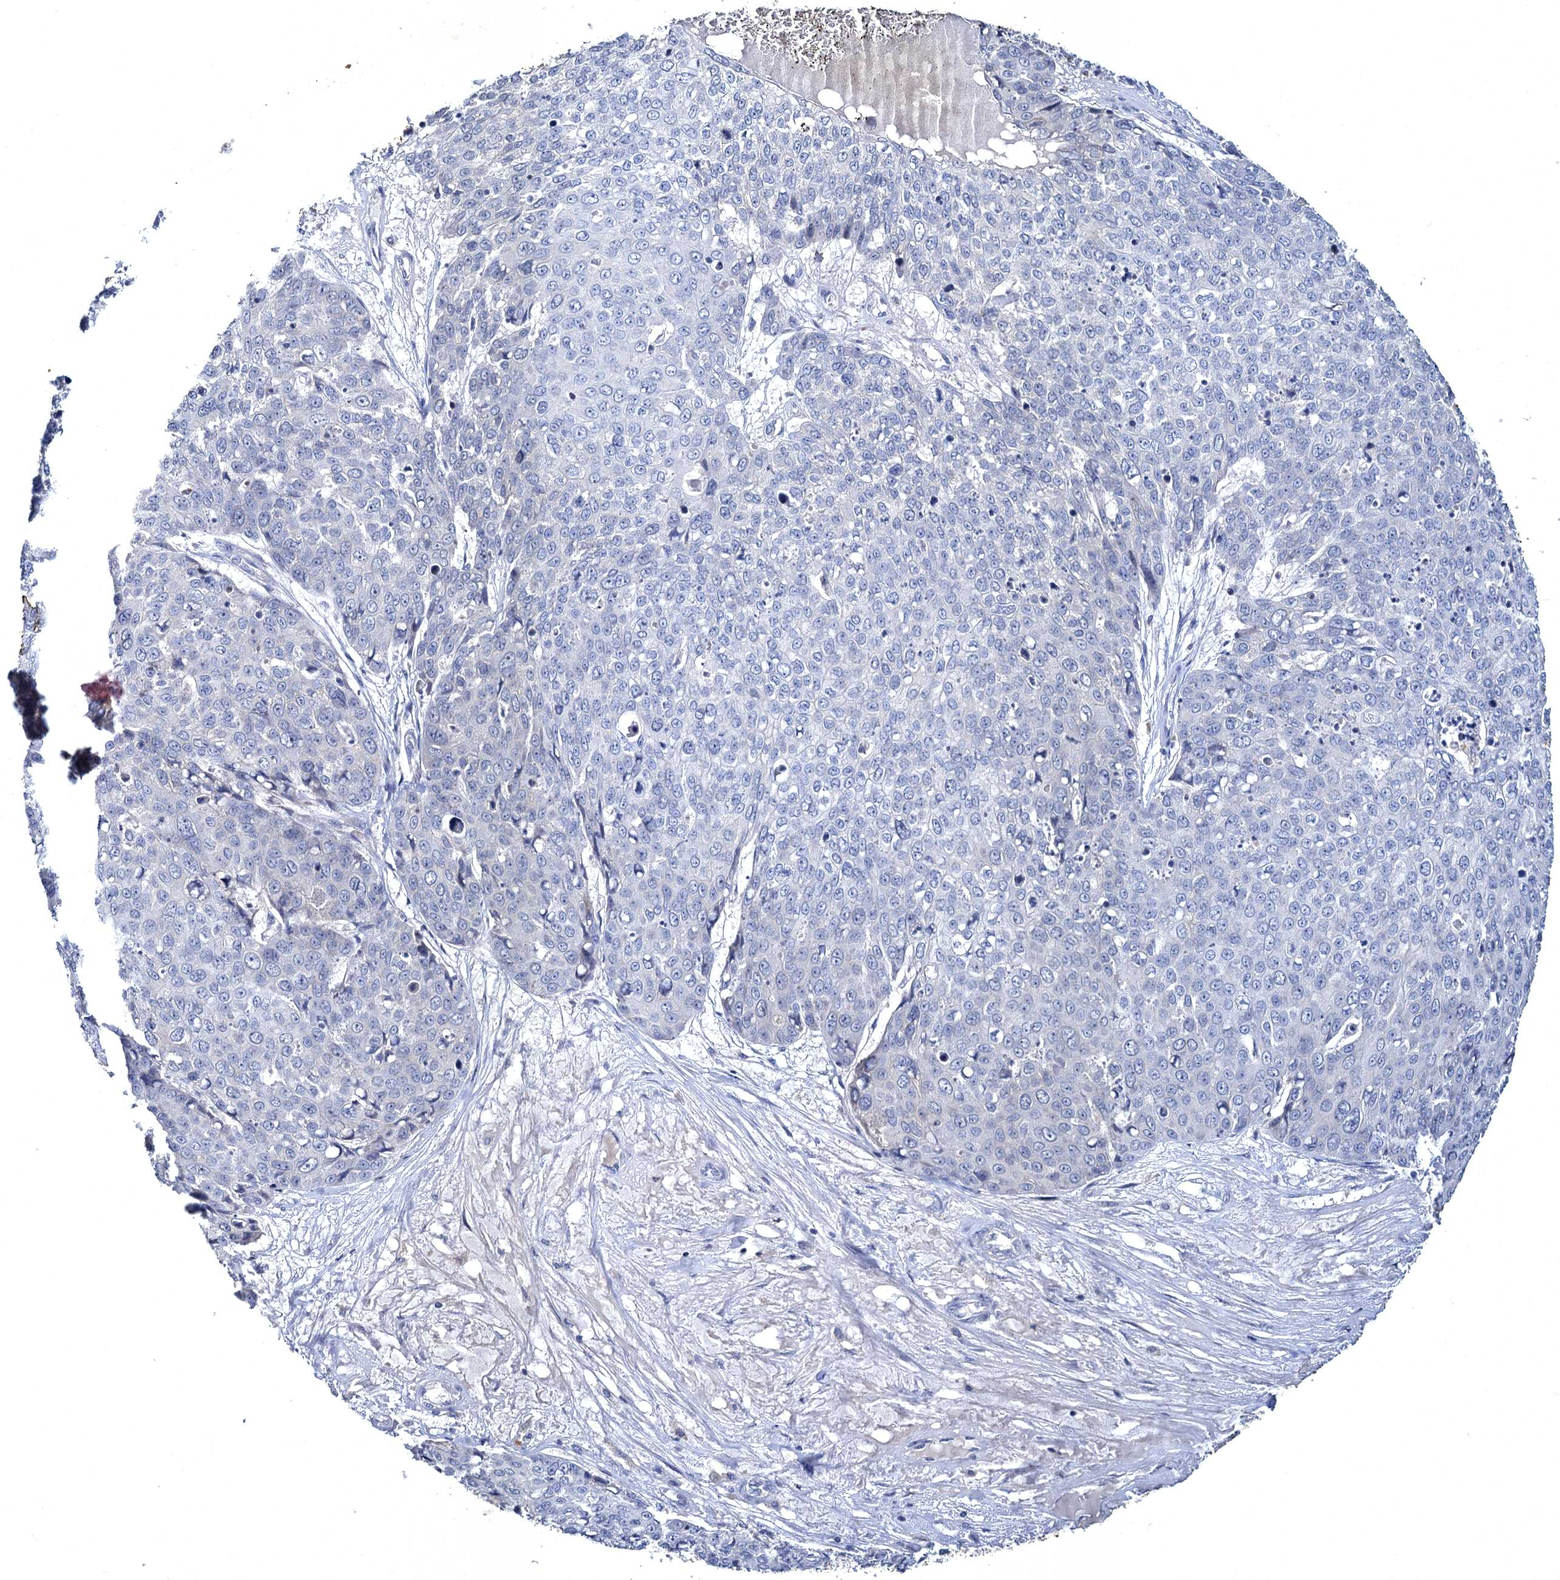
{"staining": {"intensity": "negative", "quantity": "none", "location": "none"}, "tissue": "skin cancer", "cell_type": "Tumor cells", "image_type": "cancer", "snomed": [{"axis": "morphology", "description": "Squamous cell carcinoma, NOS"}, {"axis": "topography", "description": "Skin"}], "caption": "Tumor cells are negative for brown protein staining in skin cancer (squamous cell carcinoma).", "gene": "ATP9A", "patient": {"sex": "male", "age": 71}}